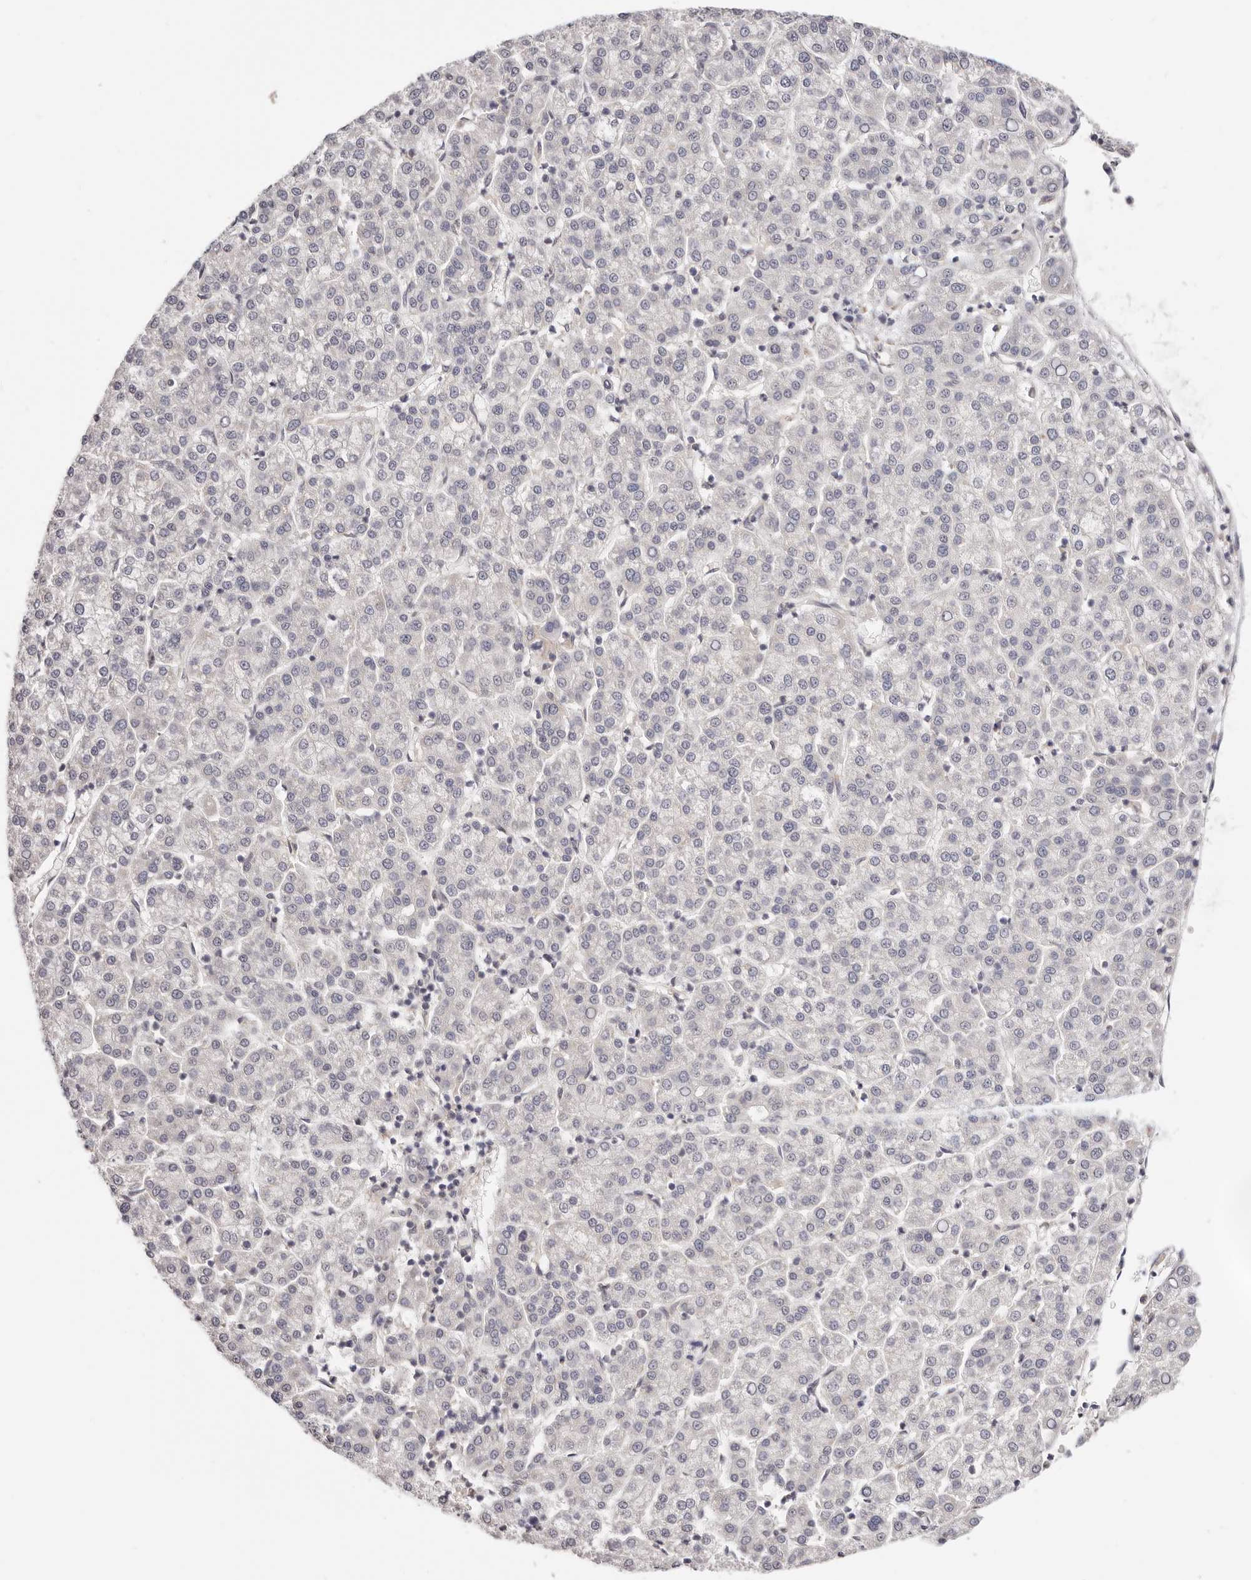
{"staining": {"intensity": "negative", "quantity": "none", "location": "none"}, "tissue": "liver cancer", "cell_type": "Tumor cells", "image_type": "cancer", "snomed": [{"axis": "morphology", "description": "Carcinoma, Hepatocellular, NOS"}, {"axis": "topography", "description": "Liver"}], "caption": "IHC image of human liver hepatocellular carcinoma stained for a protein (brown), which reveals no staining in tumor cells.", "gene": "GGPS1", "patient": {"sex": "female", "age": 58}}